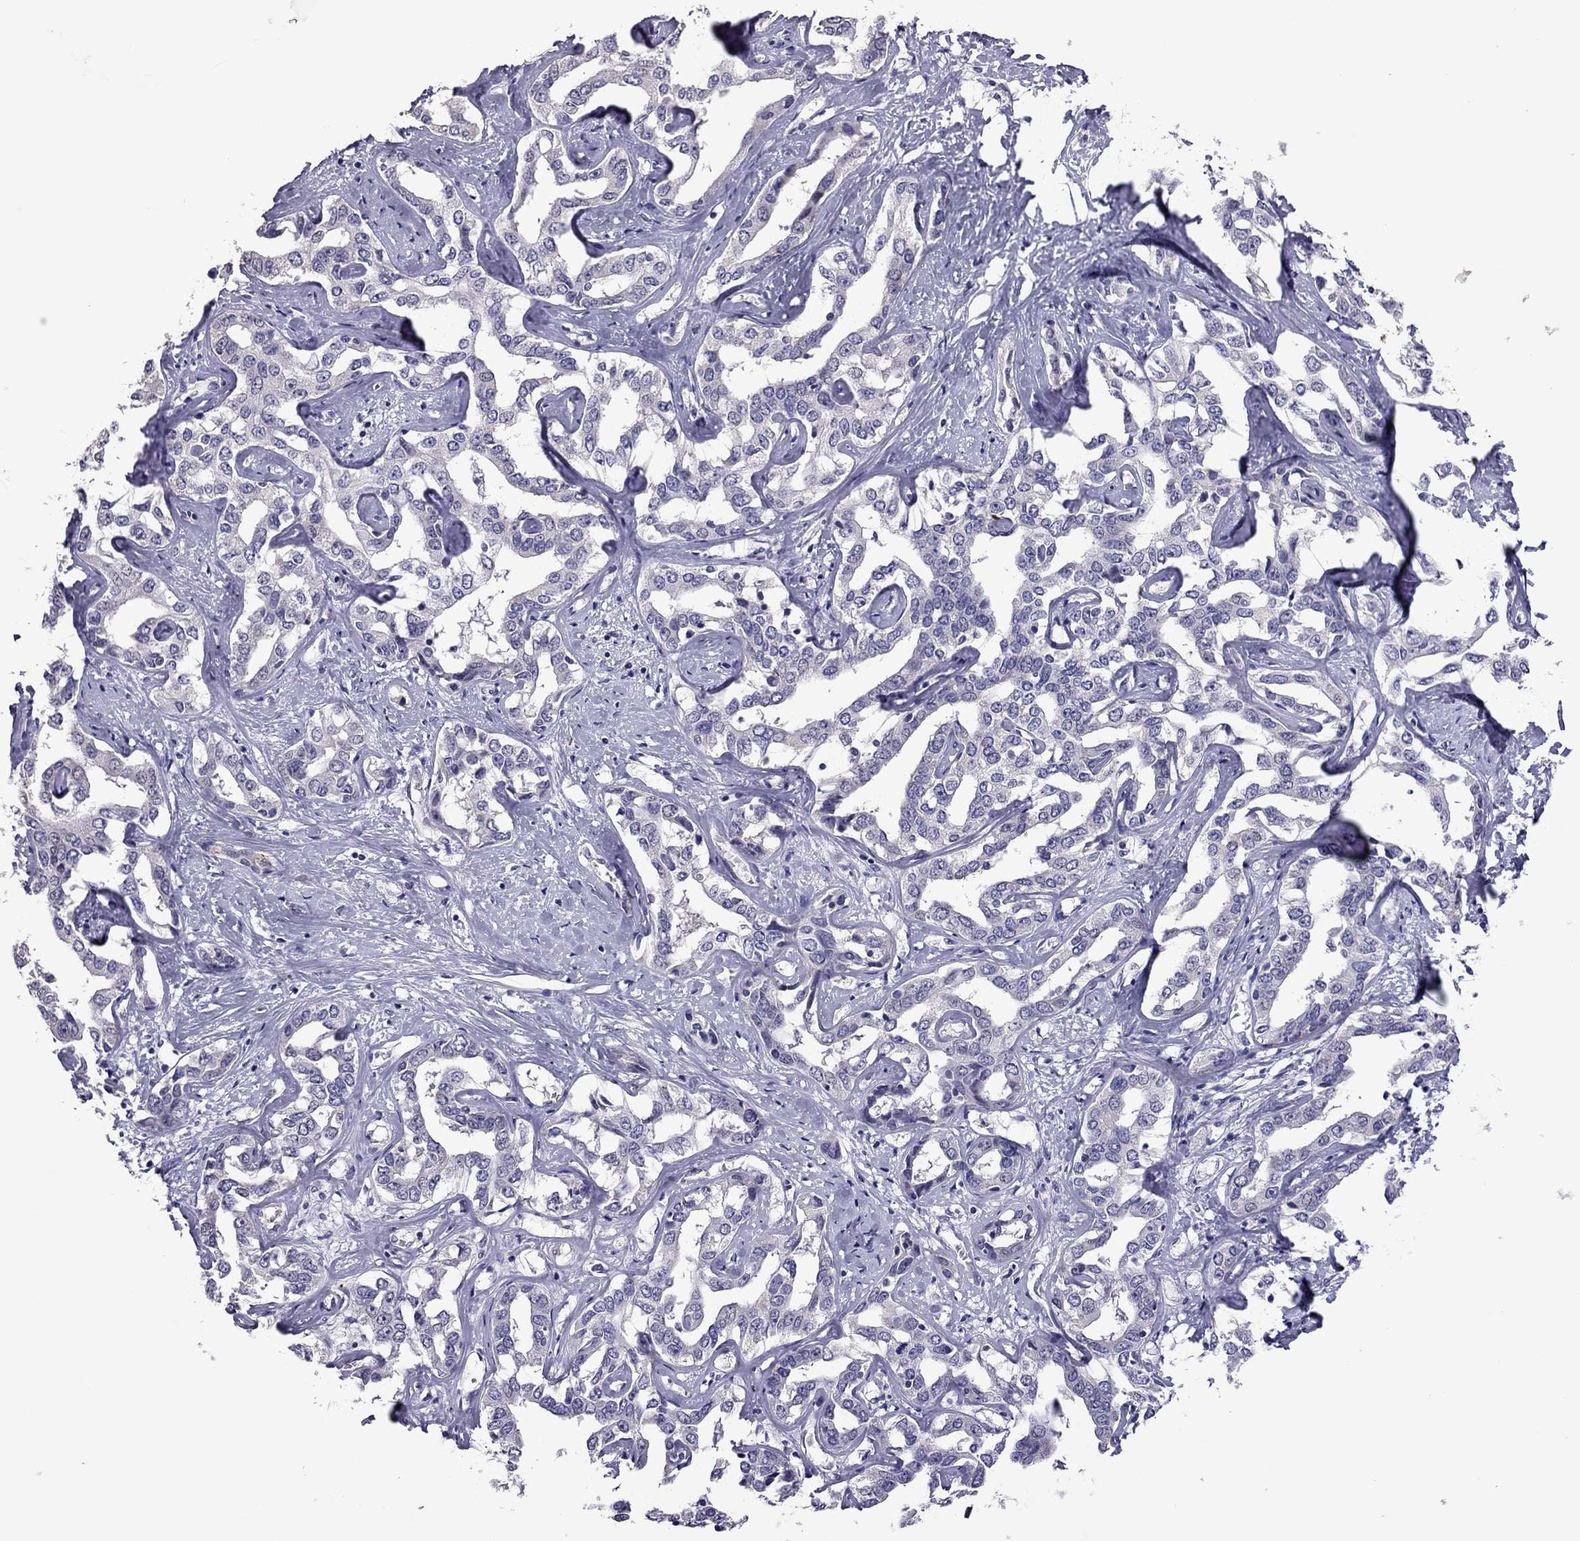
{"staining": {"intensity": "negative", "quantity": "none", "location": "none"}, "tissue": "liver cancer", "cell_type": "Tumor cells", "image_type": "cancer", "snomed": [{"axis": "morphology", "description": "Cholangiocarcinoma"}, {"axis": "topography", "description": "Liver"}], "caption": "Tumor cells are negative for brown protein staining in liver cancer.", "gene": "SLC16A8", "patient": {"sex": "male", "age": 59}}